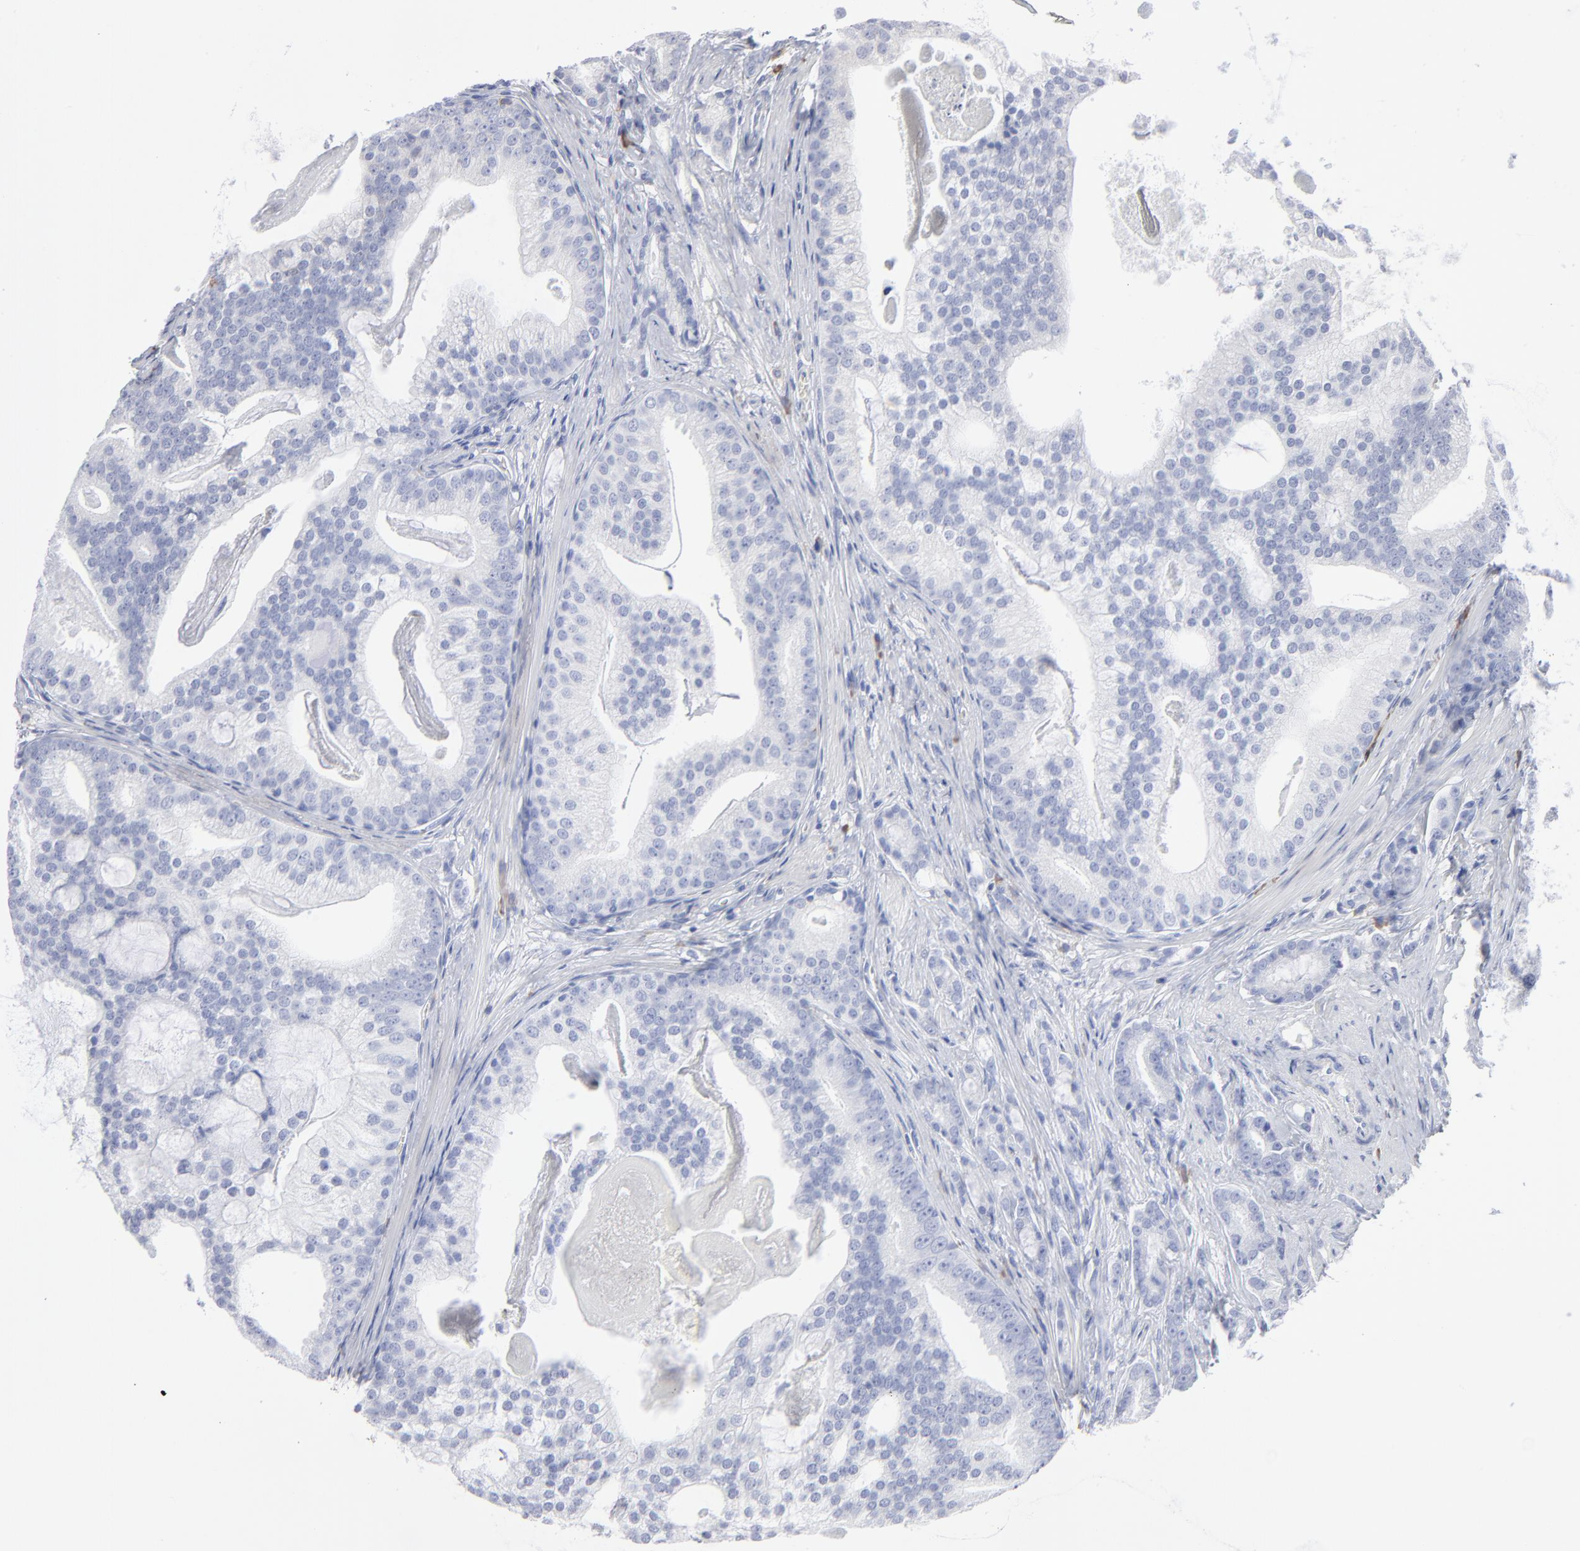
{"staining": {"intensity": "negative", "quantity": "none", "location": "none"}, "tissue": "prostate cancer", "cell_type": "Tumor cells", "image_type": "cancer", "snomed": [{"axis": "morphology", "description": "Adenocarcinoma, Low grade"}, {"axis": "topography", "description": "Prostate"}], "caption": "An IHC histopathology image of prostate low-grade adenocarcinoma is shown. There is no staining in tumor cells of prostate low-grade adenocarcinoma.", "gene": "LAT2", "patient": {"sex": "male", "age": 58}}